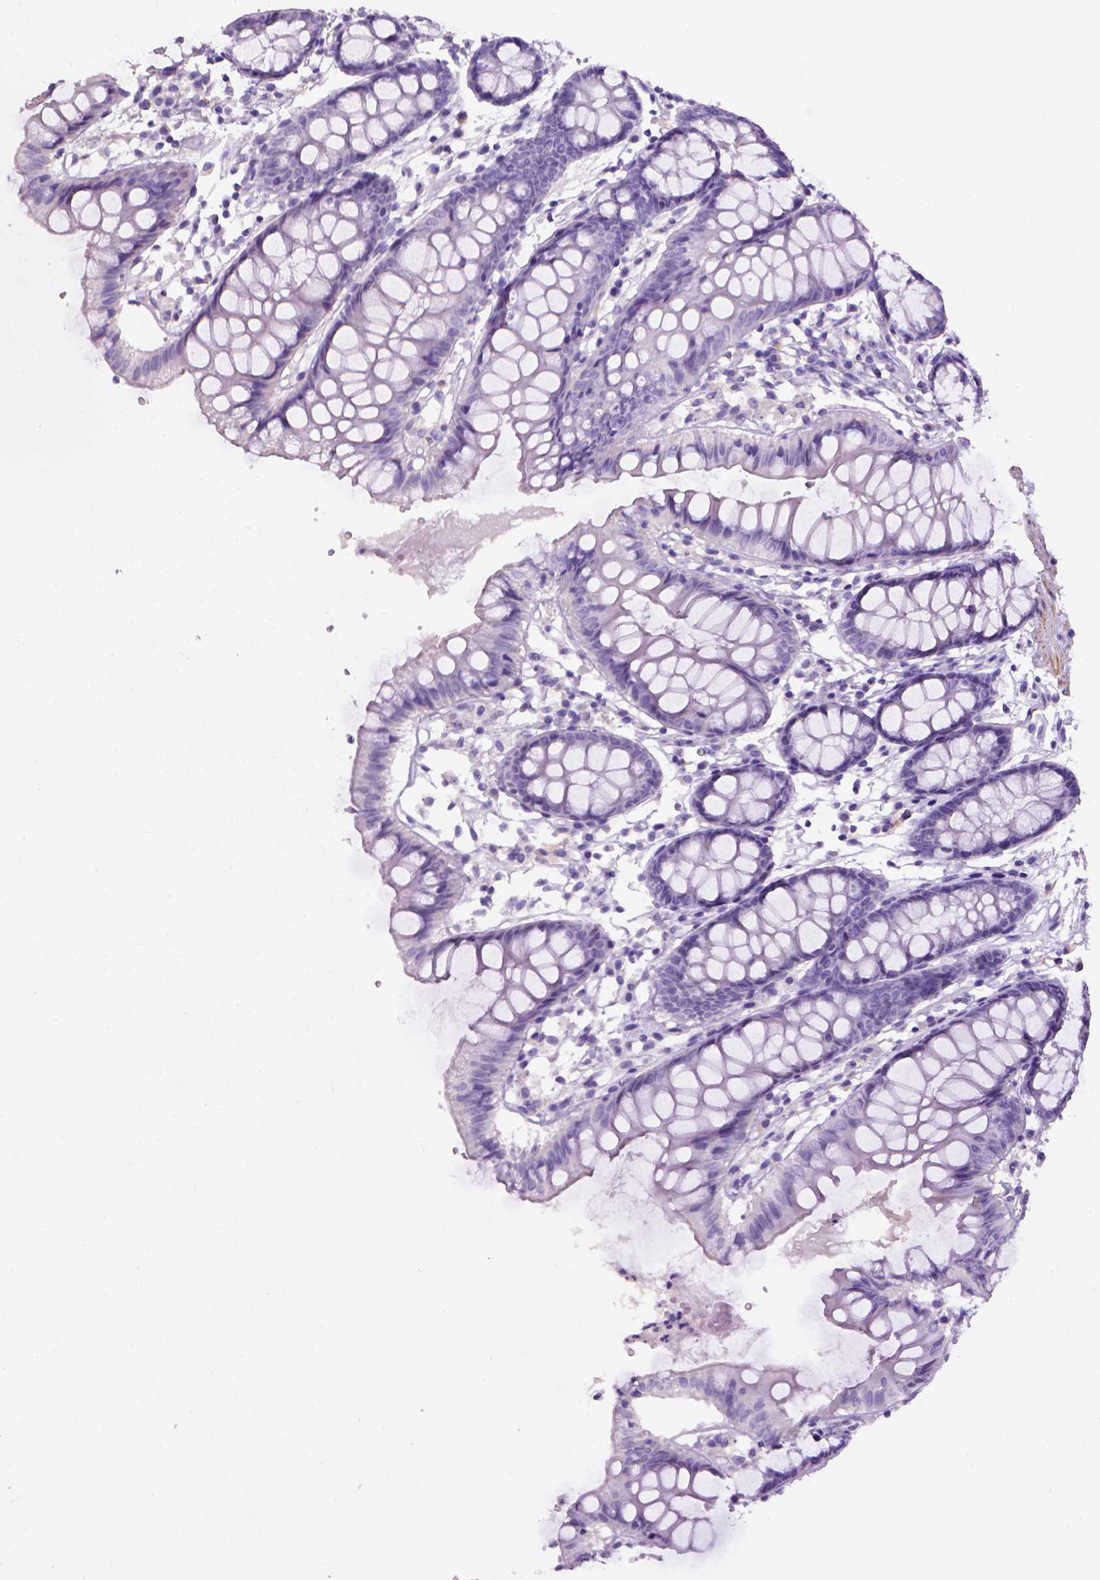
{"staining": {"intensity": "negative", "quantity": "none", "location": "none"}, "tissue": "colon", "cell_type": "Endothelial cells", "image_type": "normal", "snomed": [{"axis": "morphology", "description": "Normal tissue, NOS"}, {"axis": "topography", "description": "Colon"}], "caption": "Immunohistochemistry image of benign colon: colon stained with DAB reveals no significant protein positivity in endothelial cells. (IHC, brightfield microscopy, high magnification).", "gene": "ARHGEF33", "patient": {"sex": "female", "age": 84}}